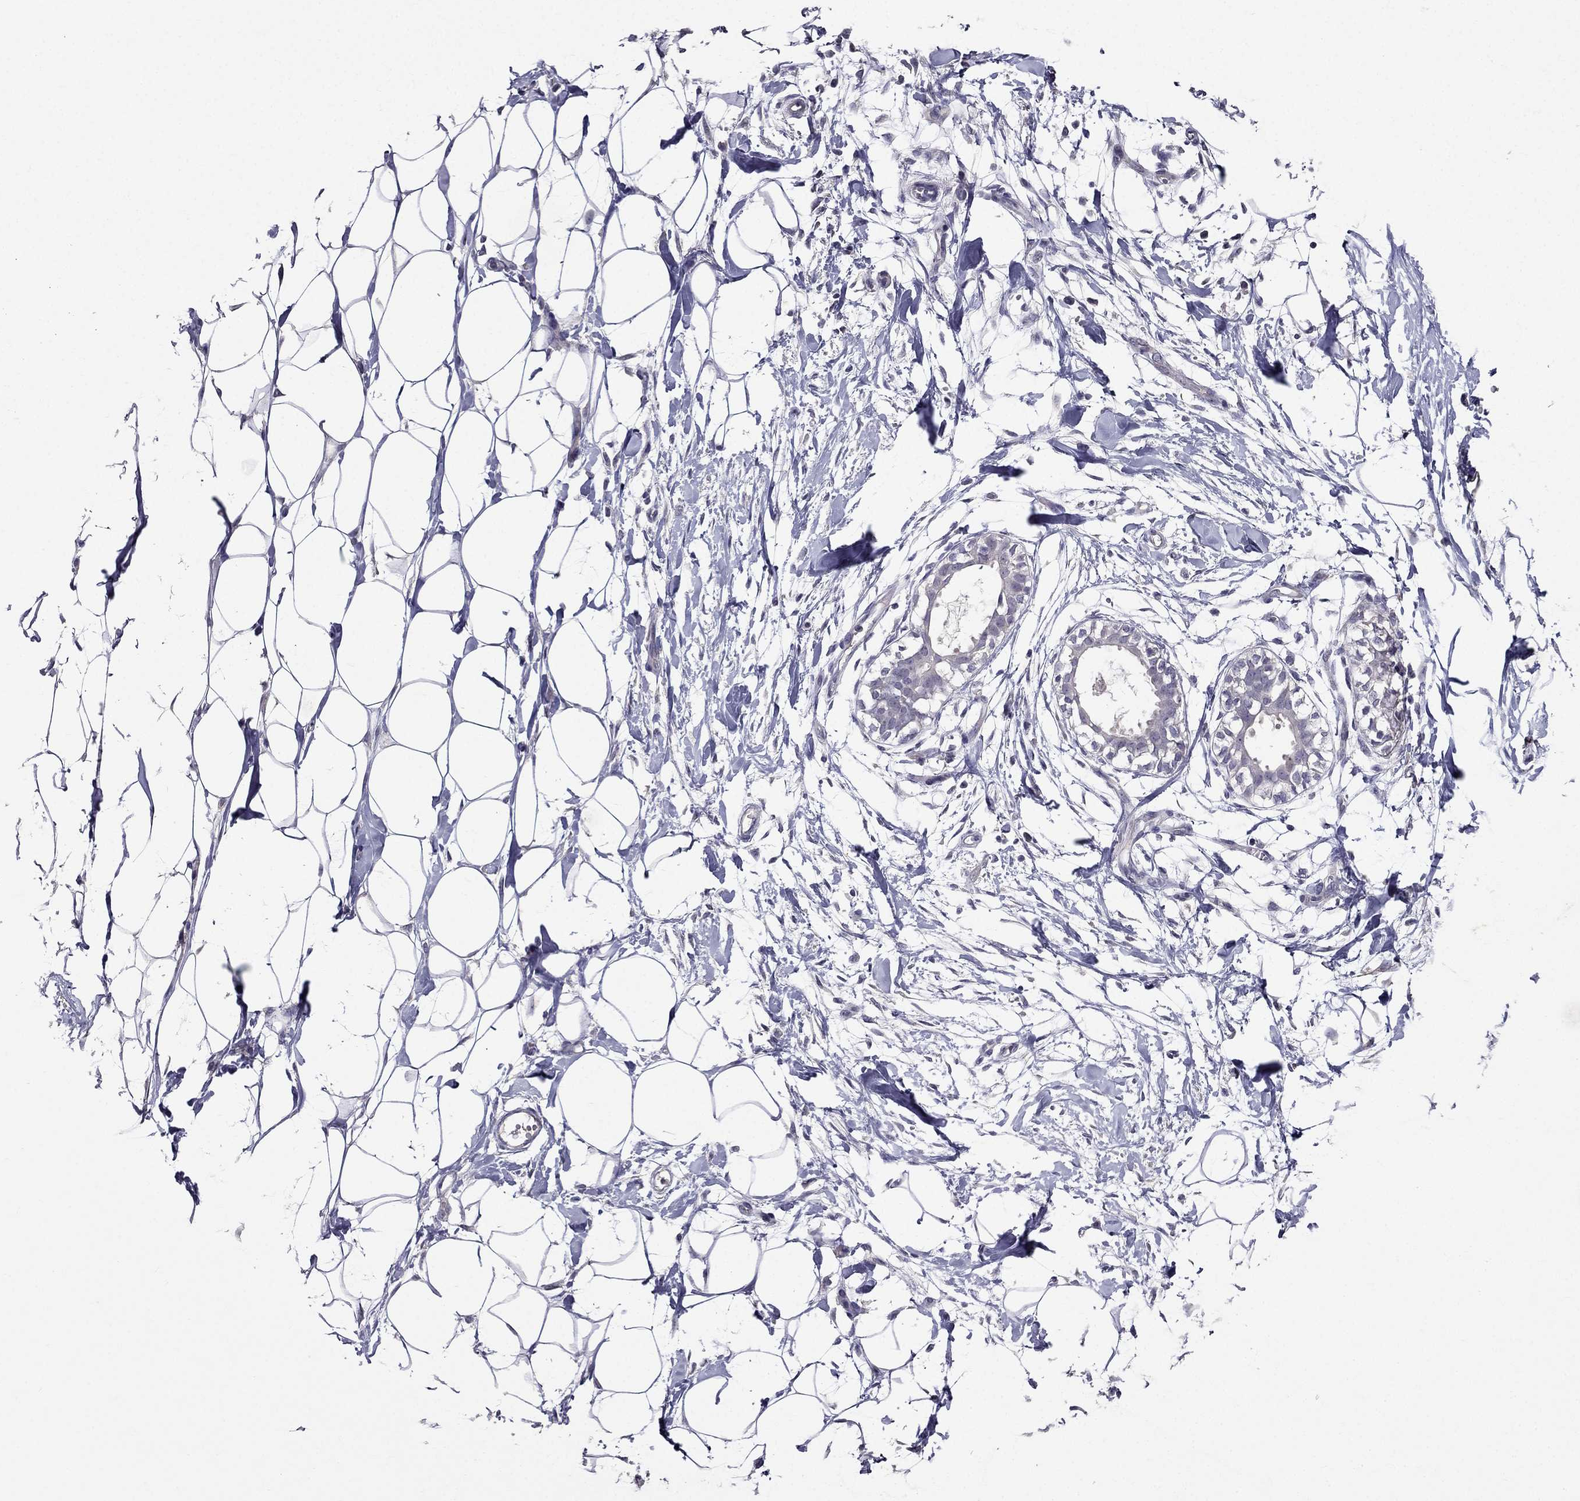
{"staining": {"intensity": "negative", "quantity": "none", "location": "none"}, "tissue": "breast", "cell_type": "Adipocytes", "image_type": "normal", "snomed": [{"axis": "morphology", "description": "Normal tissue, NOS"}, {"axis": "topography", "description": "Breast"}], "caption": "High power microscopy photomicrograph of an IHC image of unremarkable breast, revealing no significant staining in adipocytes.", "gene": "DUSP15", "patient": {"sex": "female", "age": 49}}